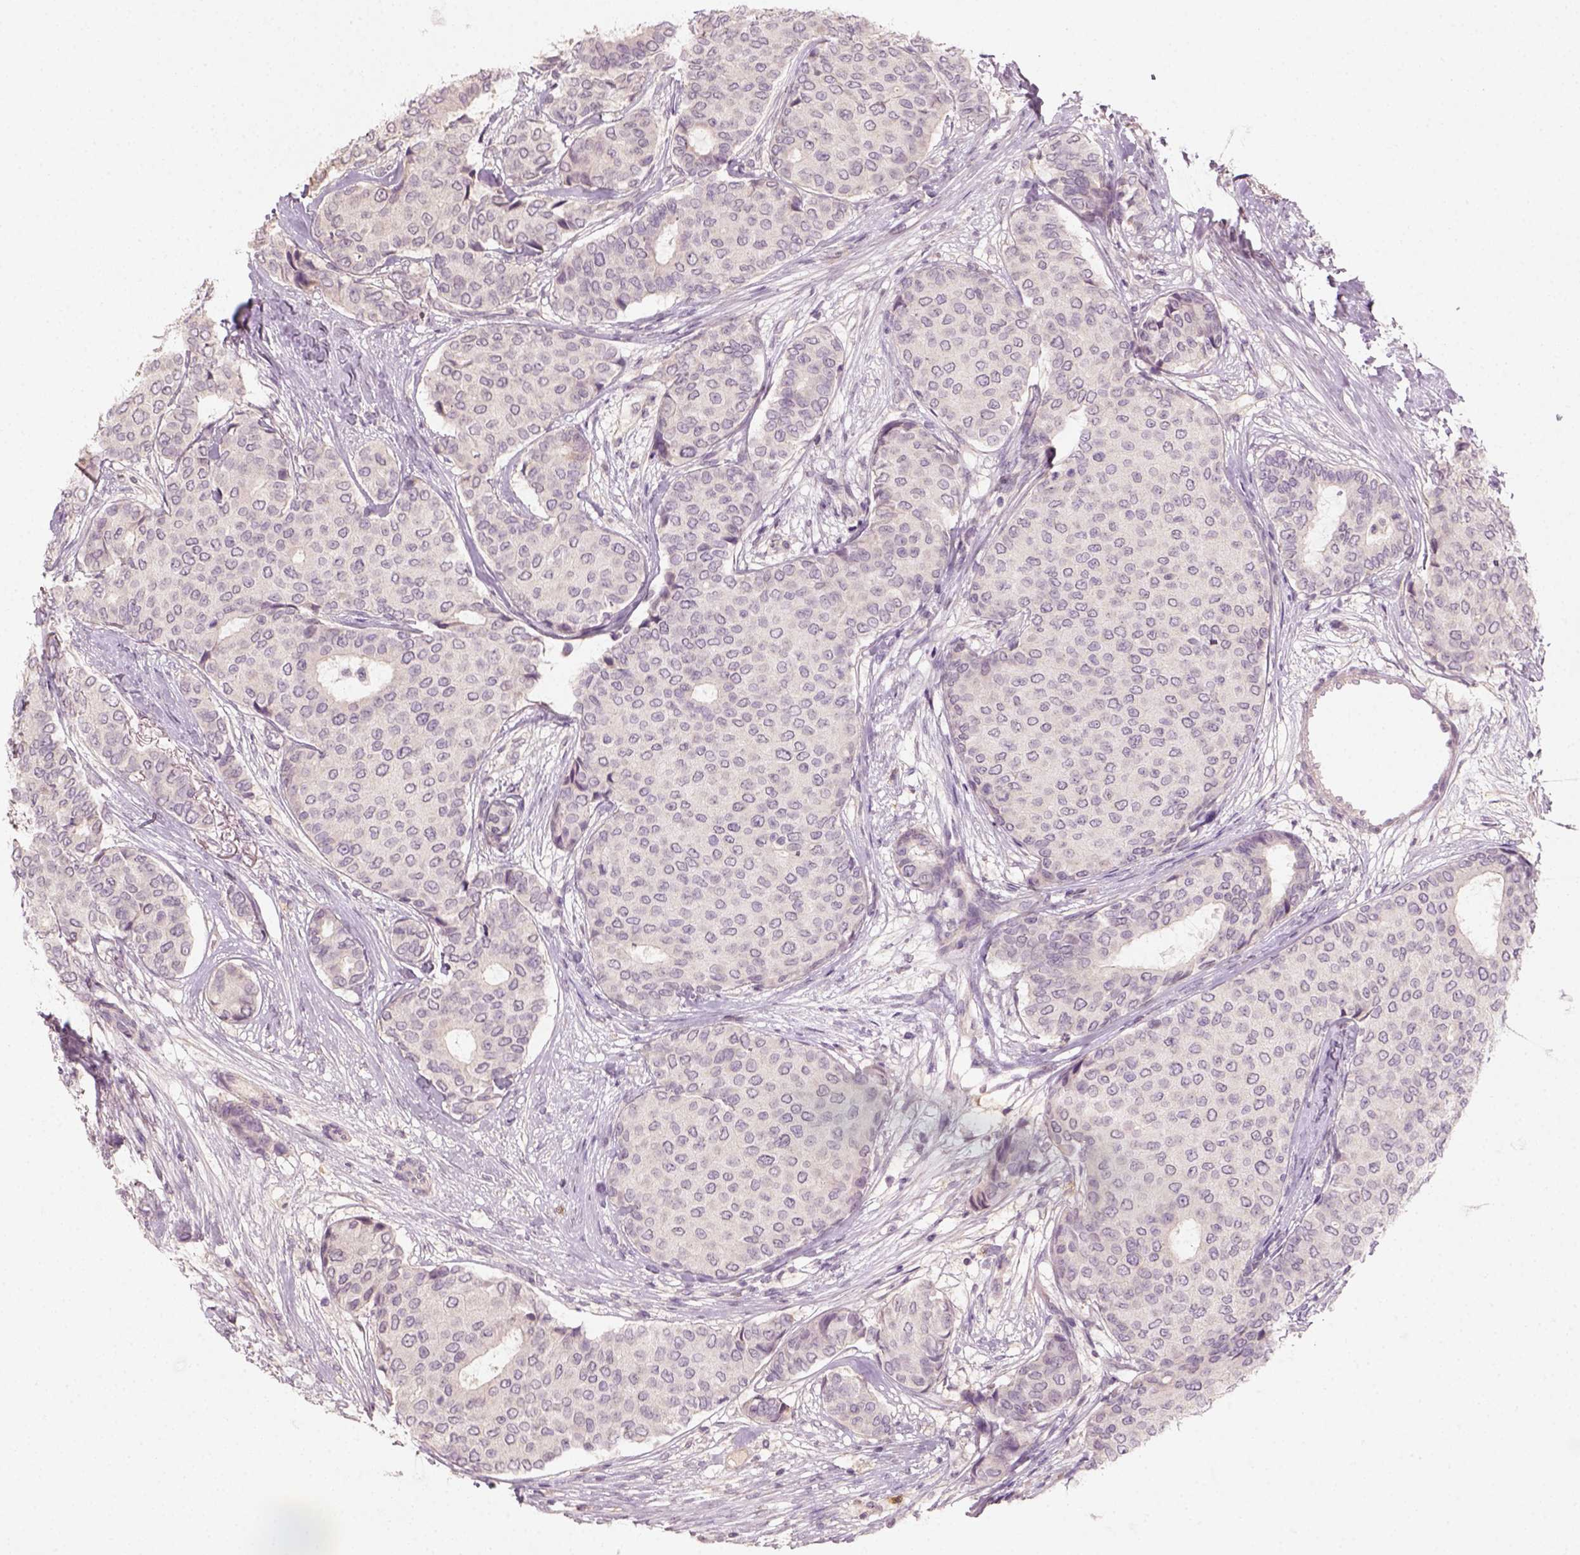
{"staining": {"intensity": "weak", "quantity": "<25%", "location": "cytoplasmic/membranous"}, "tissue": "breast cancer", "cell_type": "Tumor cells", "image_type": "cancer", "snomed": [{"axis": "morphology", "description": "Duct carcinoma"}, {"axis": "topography", "description": "Breast"}], "caption": "There is no significant staining in tumor cells of infiltrating ductal carcinoma (breast).", "gene": "AQP9", "patient": {"sex": "female", "age": 75}}